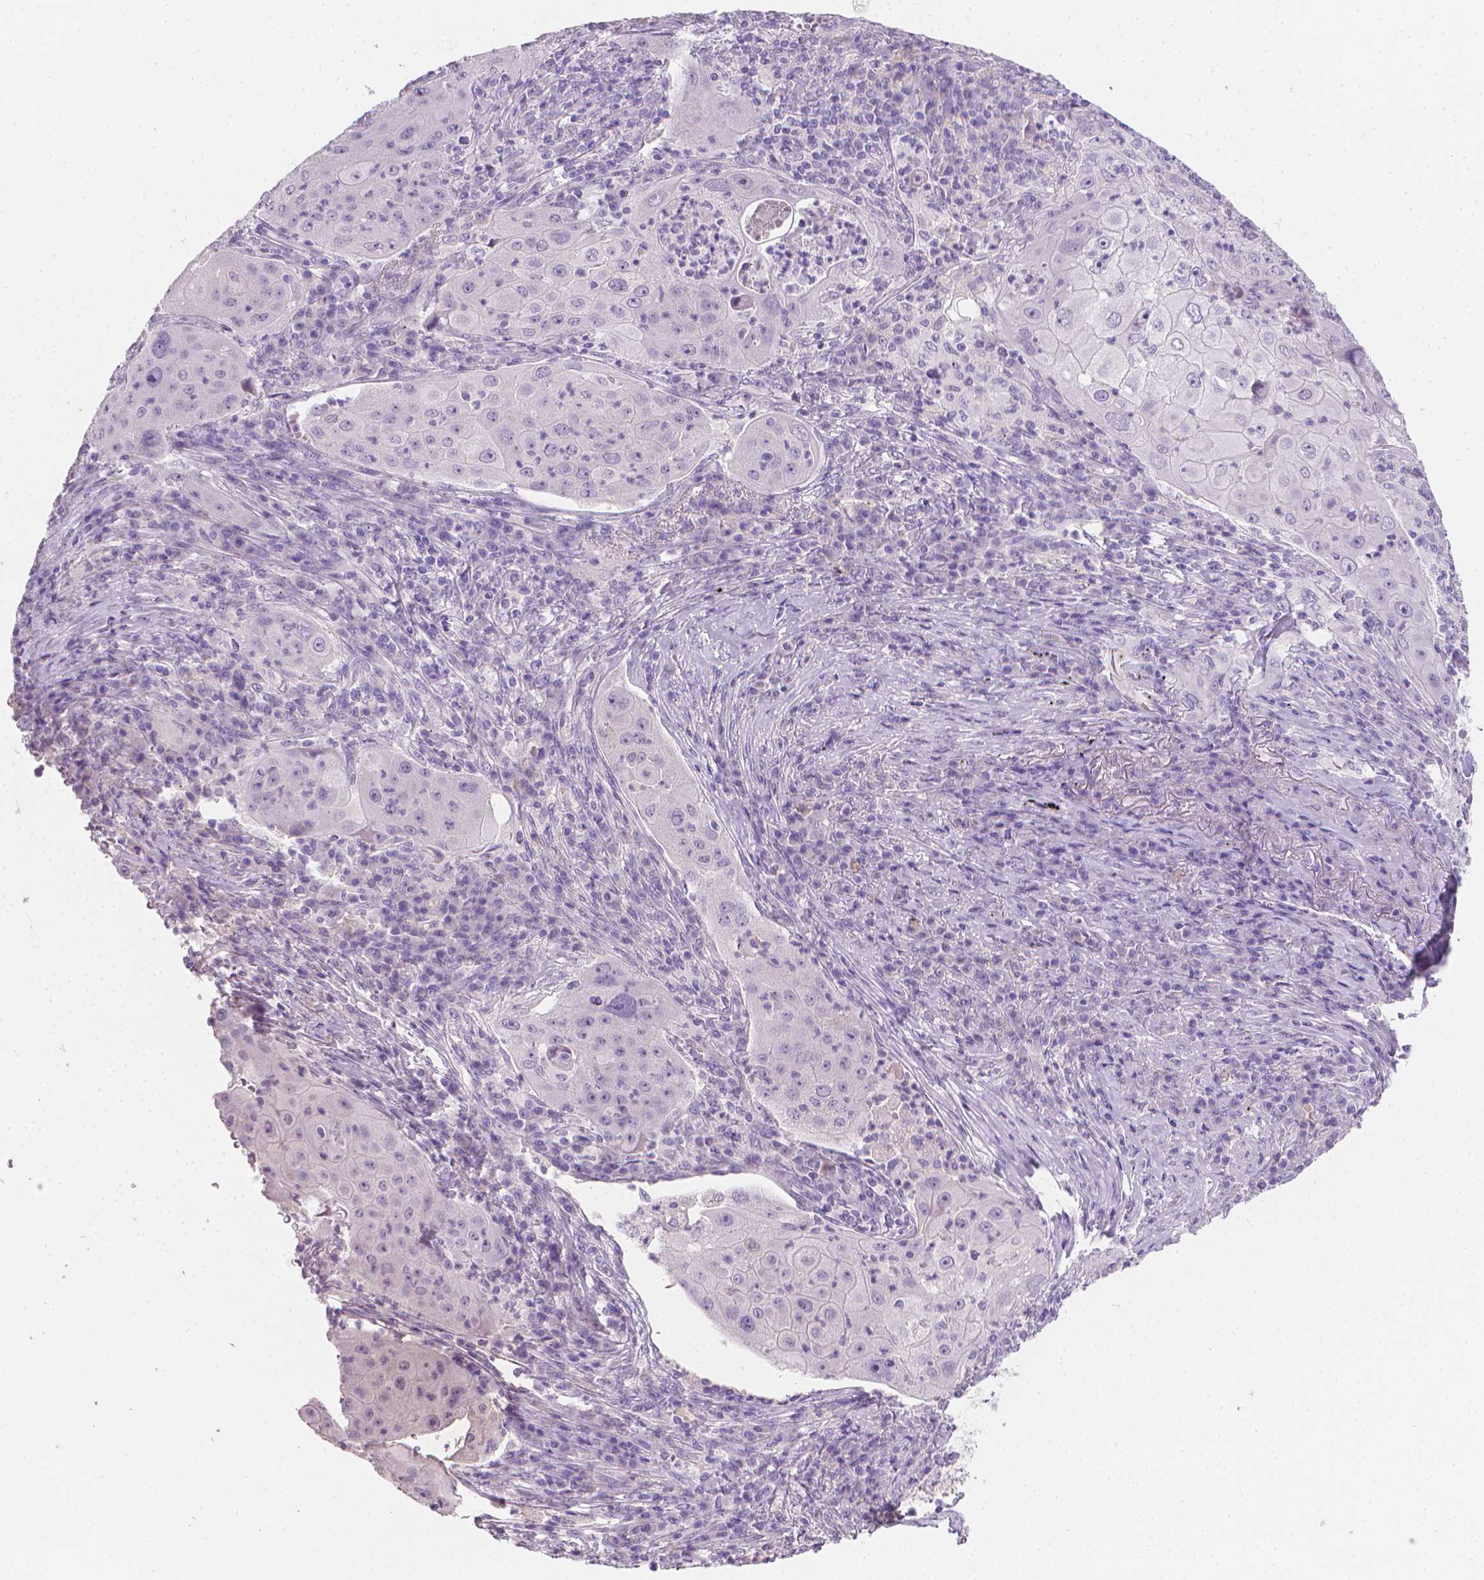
{"staining": {"intensity": "negative", "quantity": "none", "location": "none"}, "tissue": "lung cancer", "cell_type": "Tumor cells", "image_type": "cancer", "snomed": [{"axis": "morphology", "description": "Squamous cell carcinoma, NOS"}, {"axis": "topography", "description": "Lung"}], "caption": "Image shows no protein staining in tumor cells of lung cancer tissue.", "gene": "TNNI2", "patient": {"sex": "female", "age": 59}}